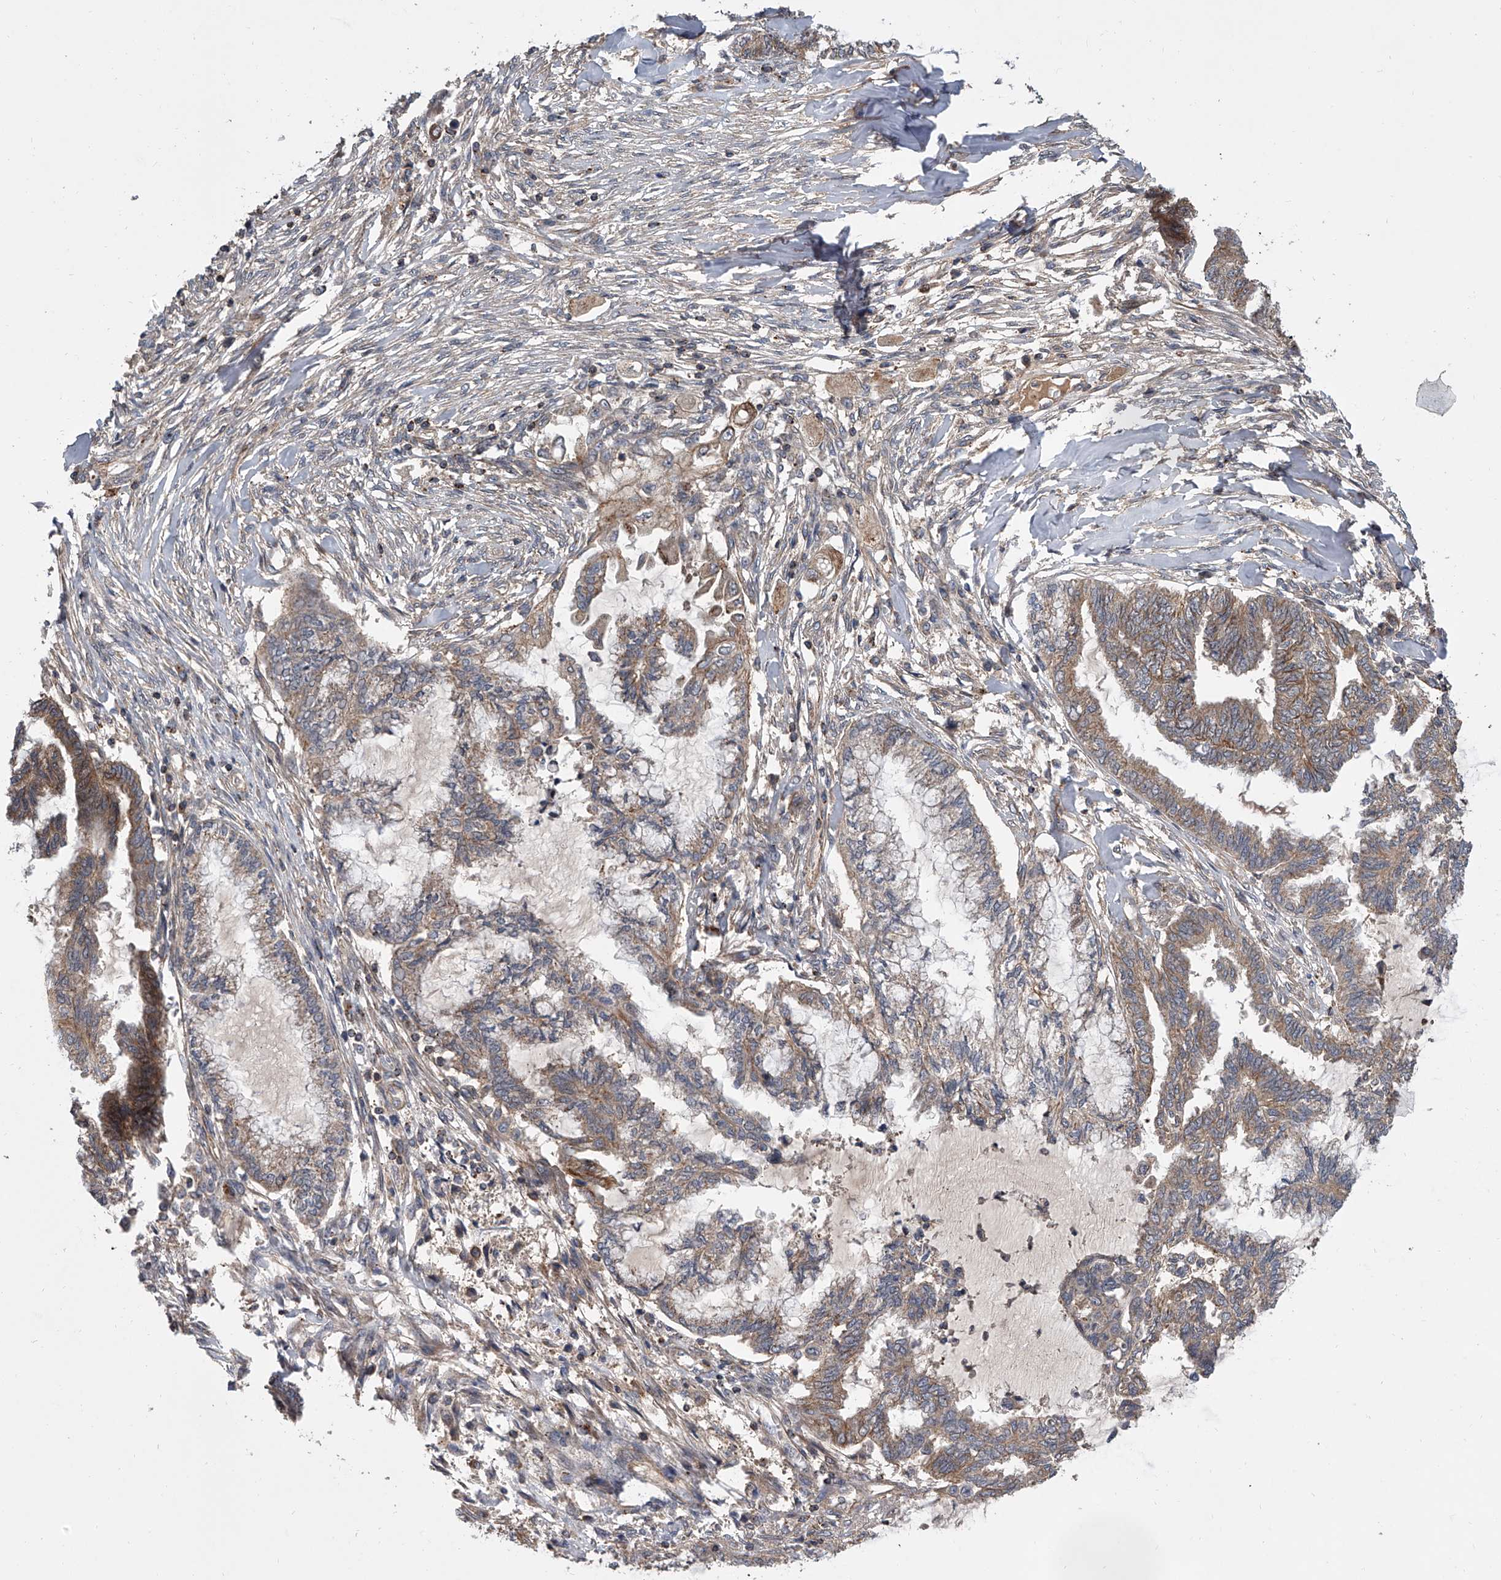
{"staining": {"intensity": "weak", "quantity": "25%-75%", "location": "cytoplasmic/membranous"}, "tissue": "endometrial cancer", "cell_type": "Tumor cells", "image_type": "cancer", "snomed": [{"axis": "morphology", "description": "Adenocarcinoma, NOS"}, {"axis": "topography", "description": "Endometrium"}], "caption": "The image displays immunohistochemical staining of adenocarcinoma (endometrial). There is weak cytoplasmic/membranous staining is appreciated in approximately 25%-75% of tumor cells. The protein is shown in brown color, while the nuclei are stained blue.", "gene": "USP47", "patient": {"sex": "female", "age": 86}}